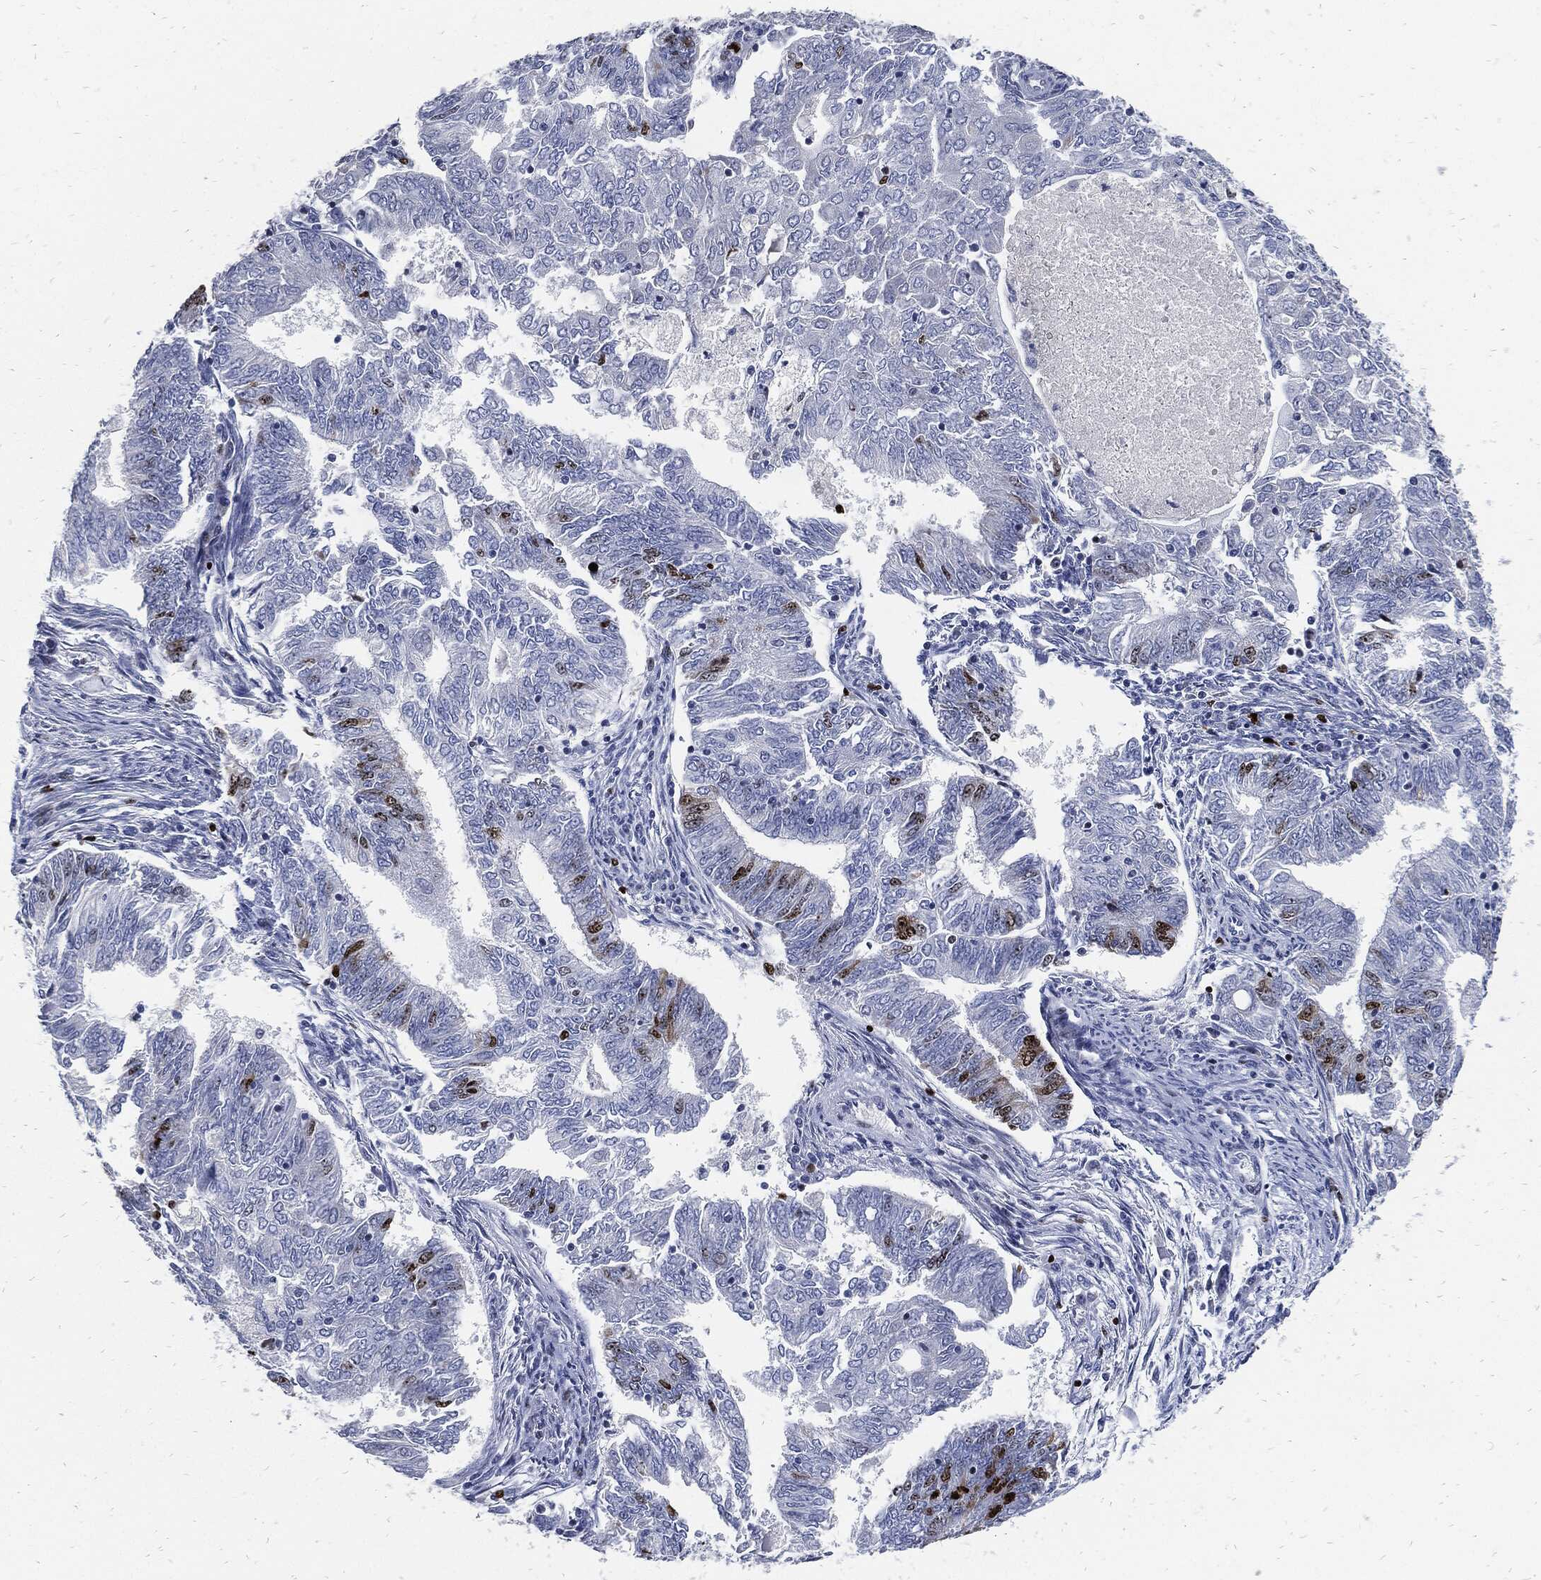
{"staining": {"intensity": "strong", "quantity": "<25%", "location": "nuclear"}, "tissue": "endometrial cancer", "cell_type": "Tumor cells", "image_type": "cancer", "snomed": [{"axis": "morphology", "description": "Adenocarcinoma, NOS"}, {"axis": "topography", "description": "Endometrium"}], "caption": "Protein expression analysis of adenocarcinoma (endometrial) demonstrates strong nuclear positivity in approximately <25% of tumor cells. The staining was performed using DAB, with brown indicating positive protein expression. Nuclei are stained blue with hematoxylin.", "gene": "MKI67", "patient": {"sex": "female", "age": 62}}